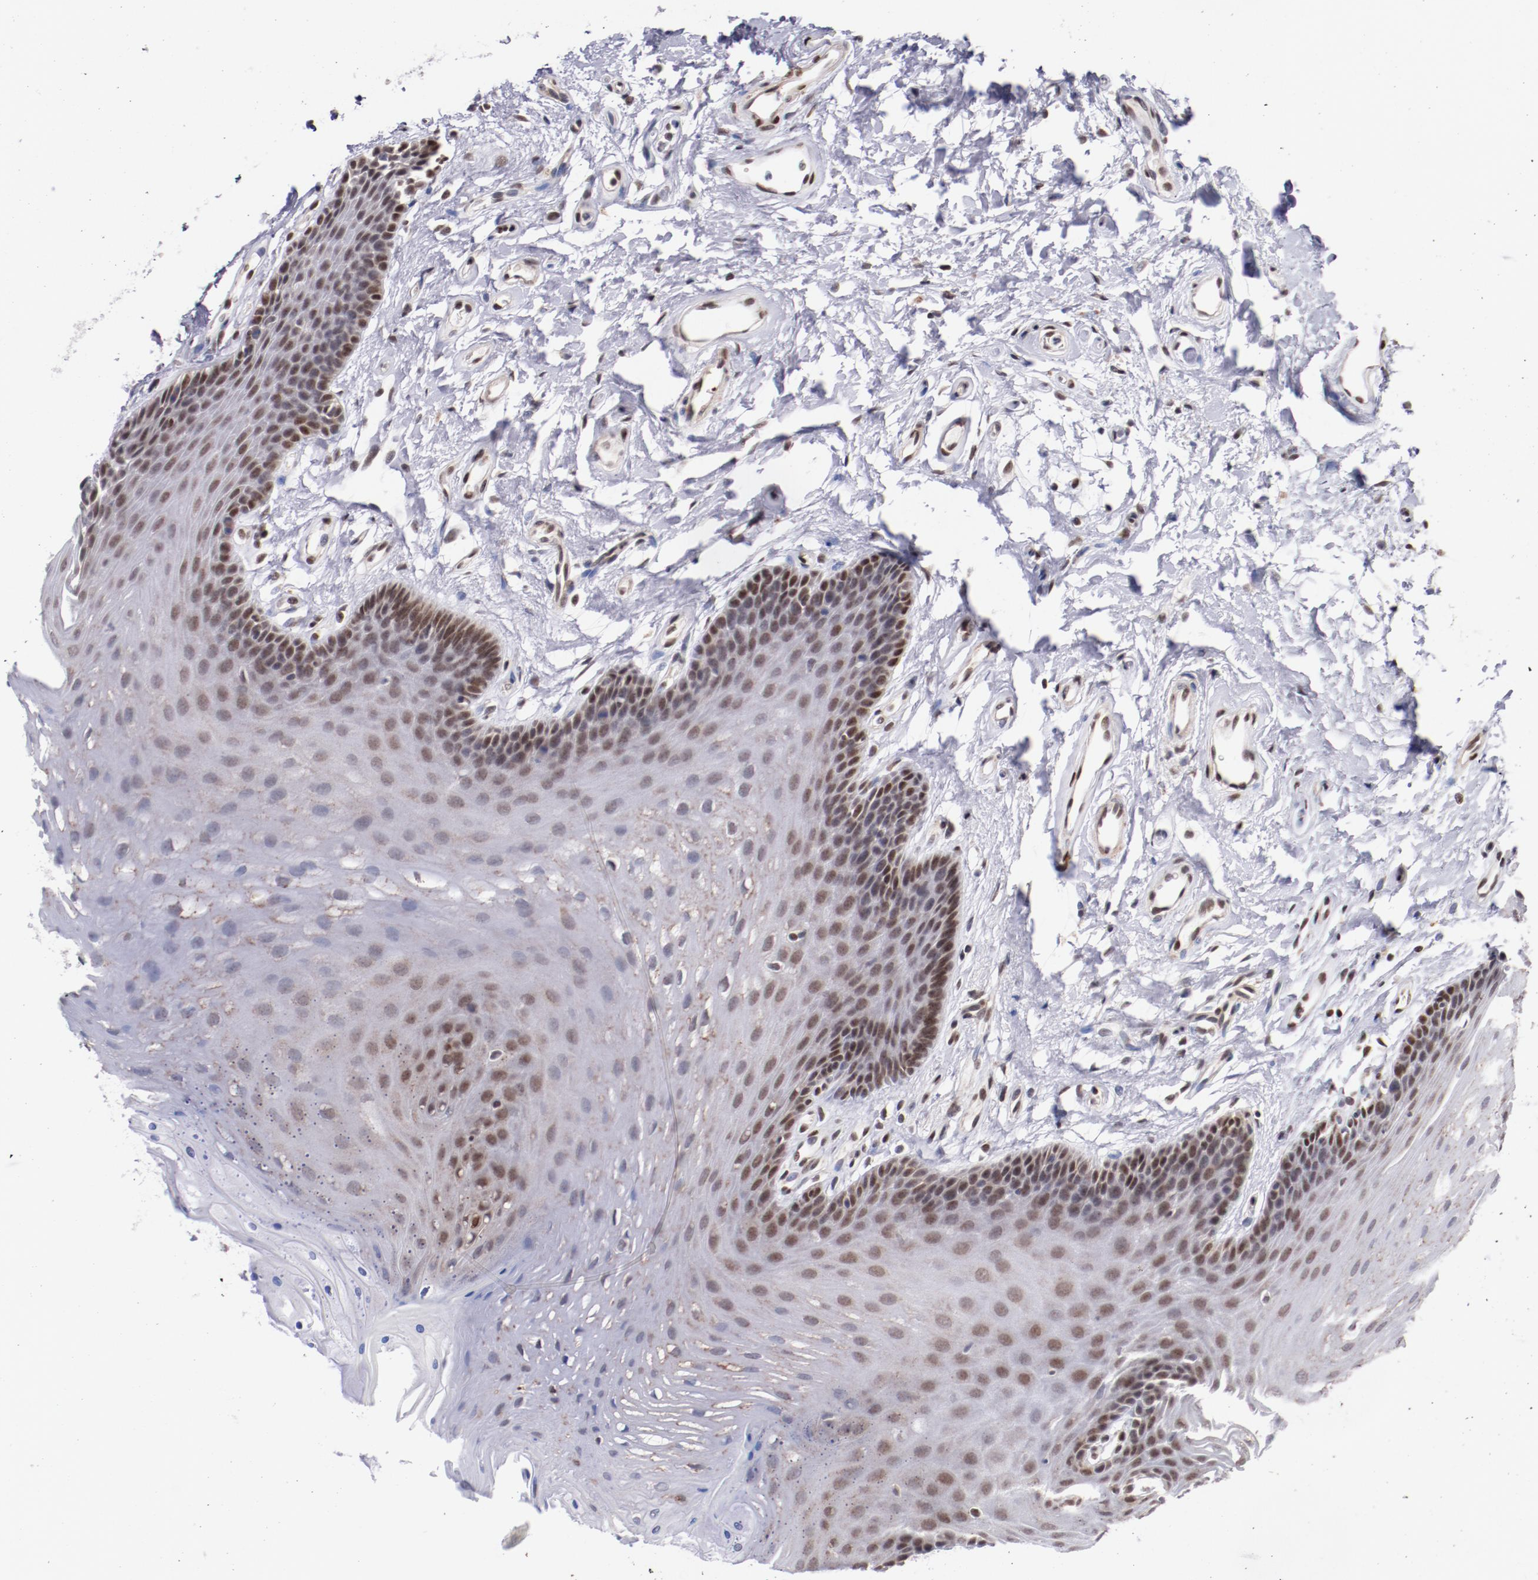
{"staining": {"intensity": "moderate", "quantity": "25%-75%", "location": "nuclear"}, "tissue": "oral mucosa", "cell_type": "Squamous epithelial cells", "image_type": "normal", "snomed": [{"axis": "morphology", "description": "Normal tissue, NOS"}, {"axis": "topography", "description": "Oral tissue"}], "caption": "About 25%-75% of squamous epithelial cells in benign human oral mucosa display moderate nuclear protein positivity as visualized by brown immunohistochemical staining.", "gene": "SRF", "patient": {"sex": "male", "age": 62}}